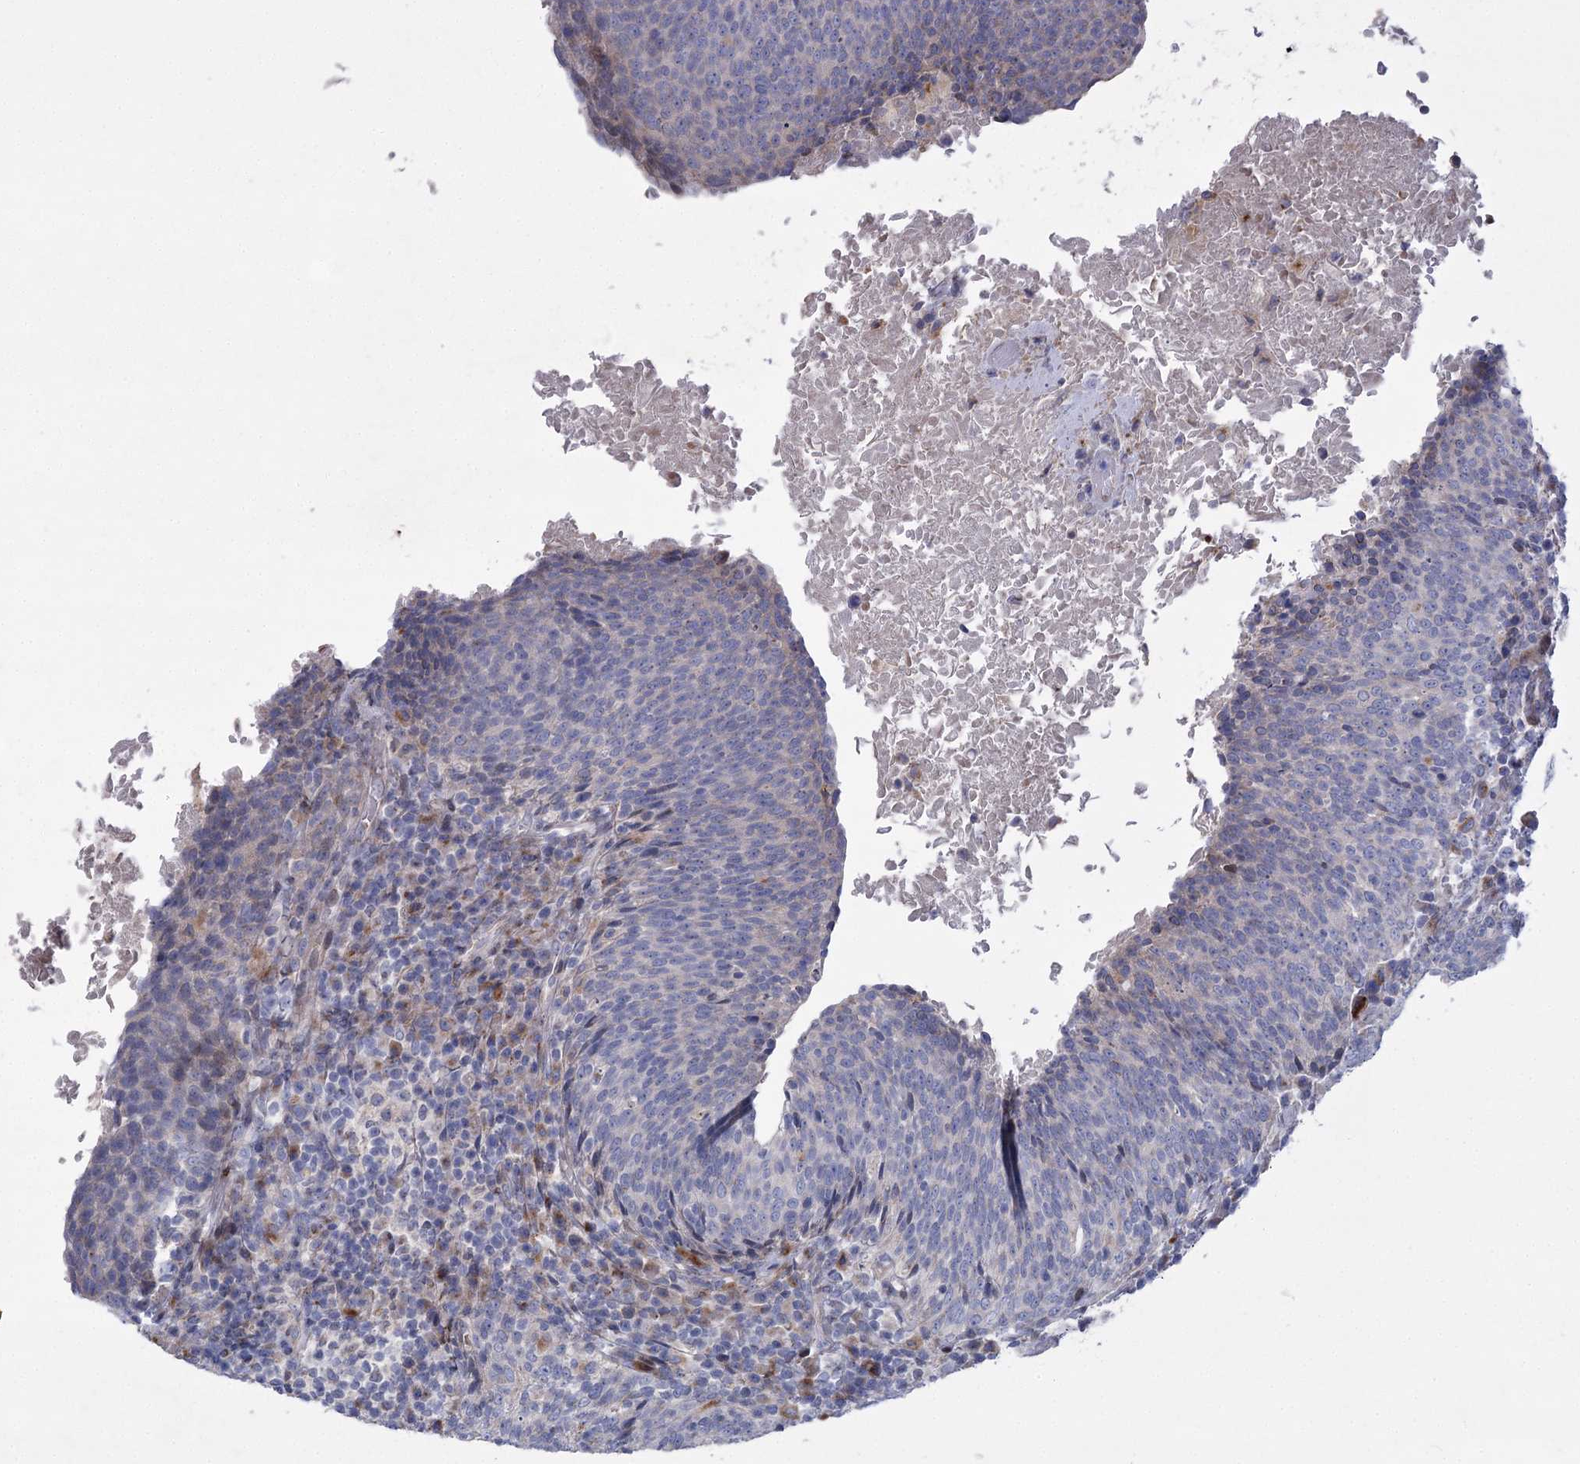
{"staining": {"intensity": "negative", "quantity": "none", "location": "none"}, "tissue": "head and neck cancer", "cell_type": "Tumor cells", "image_type": "cancer", "snomed": [{"axis": "morphology", "description": "Squamous cell carcinoma, NOS"}, {"axis": "morphology", "description": "Squamous cell carcinoma, metastatic, NOS"}, {"axis": "topography", "description": "Lymph node"}, {"axis": "topography", "description": "Head-Neck"}], "caption": "Head and neck cancer was stained to show a protein in brown. There is no significant expression in tumor cells.", "gene": "NME7", "patient": {"sex": "male", "age": 62}}